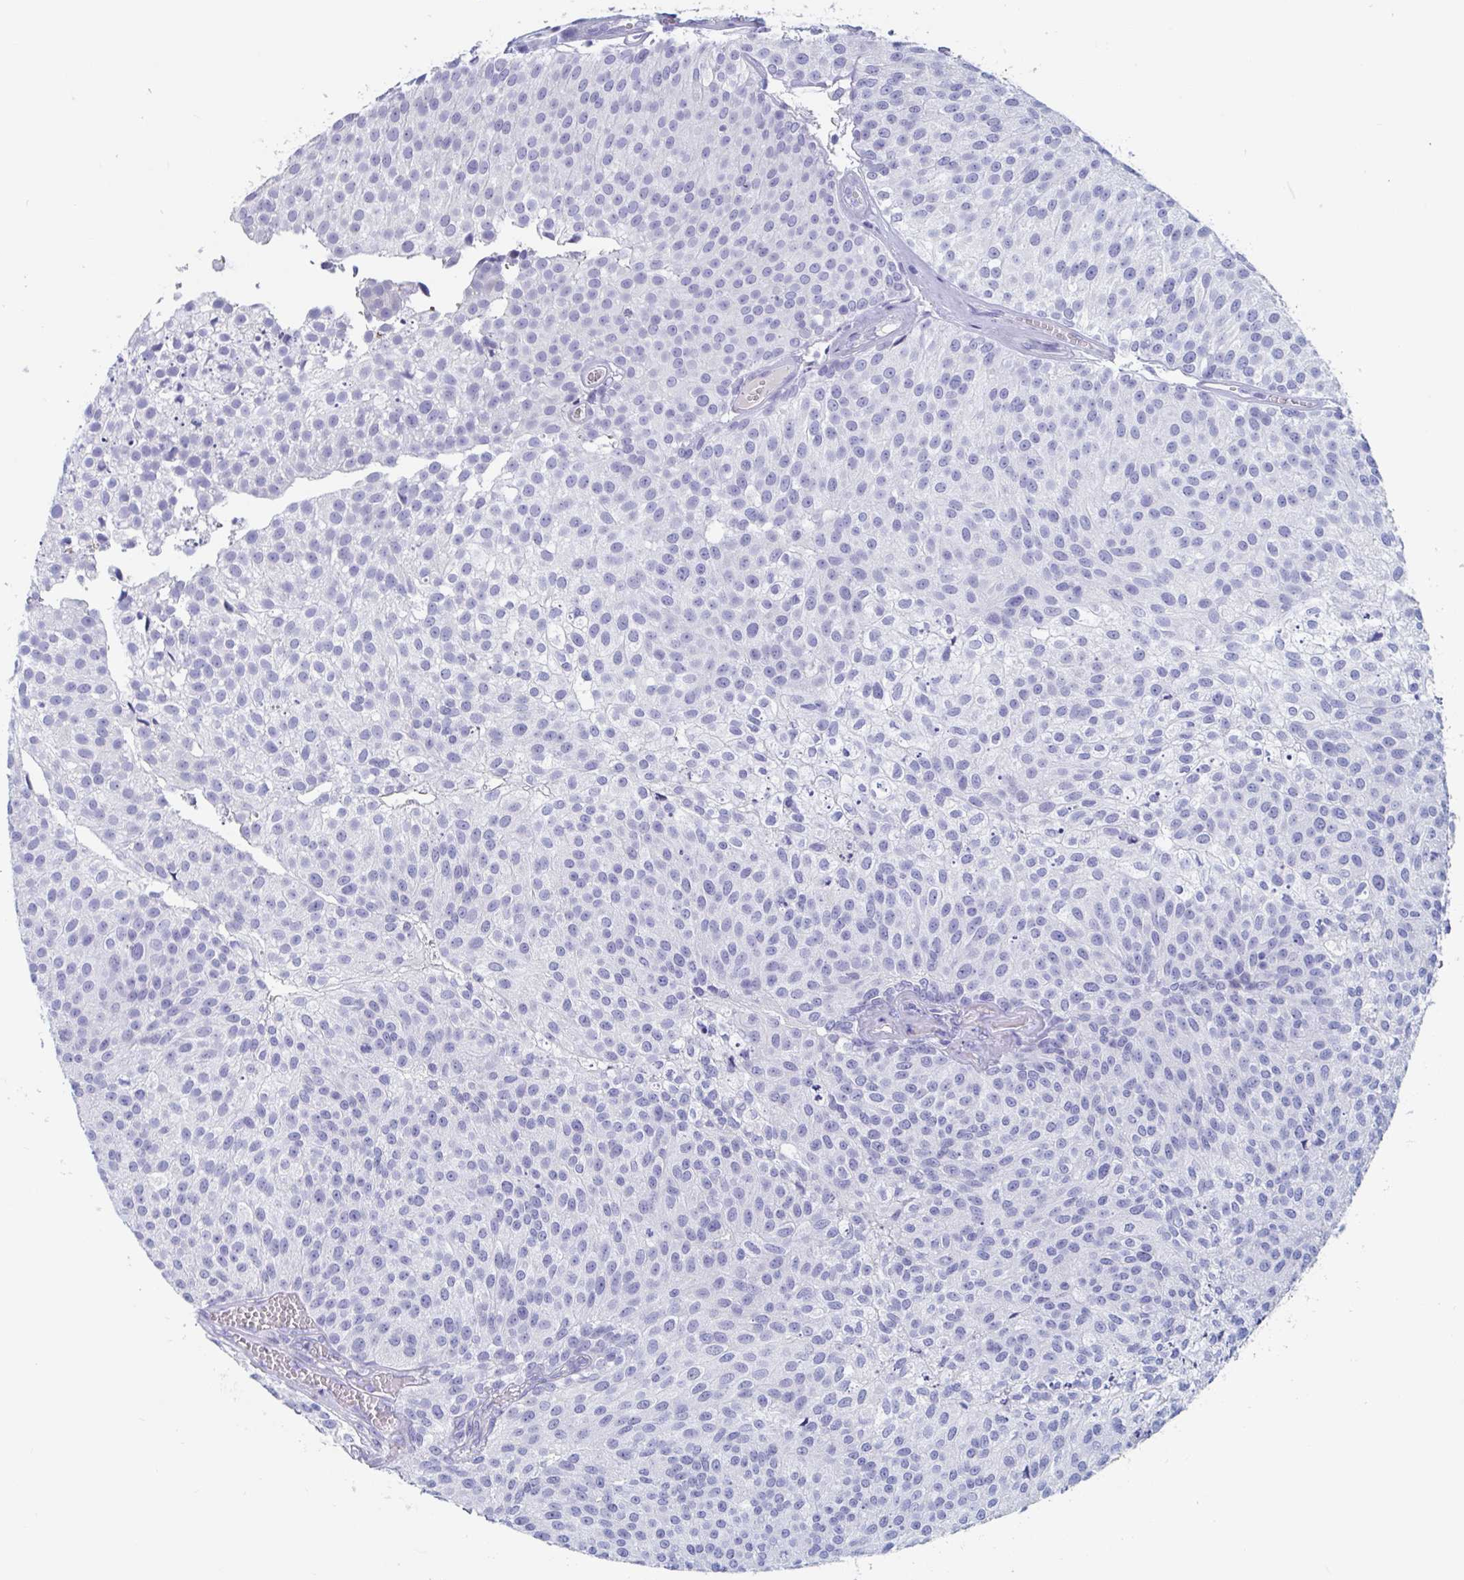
{"staining": {"intensity": "negative", "quantity": "none", "location": "none"}, "tissue": "urothelial cancer", "cell_type": "Tumor cells", "image_type": "cancer", "snomed": [{"axis": "morphology", "description": "Urothelial carcinoma, Low grade"}, {"axis": "topography", "description": "Urinary bladder"}], "caption": "Tumor cells show no significant positivity in urothelial carcinoma (low-grade). Nuclei are stained in blue.", "gene": "DPEP3", "patient": {"sex": "female", "age": 79}}